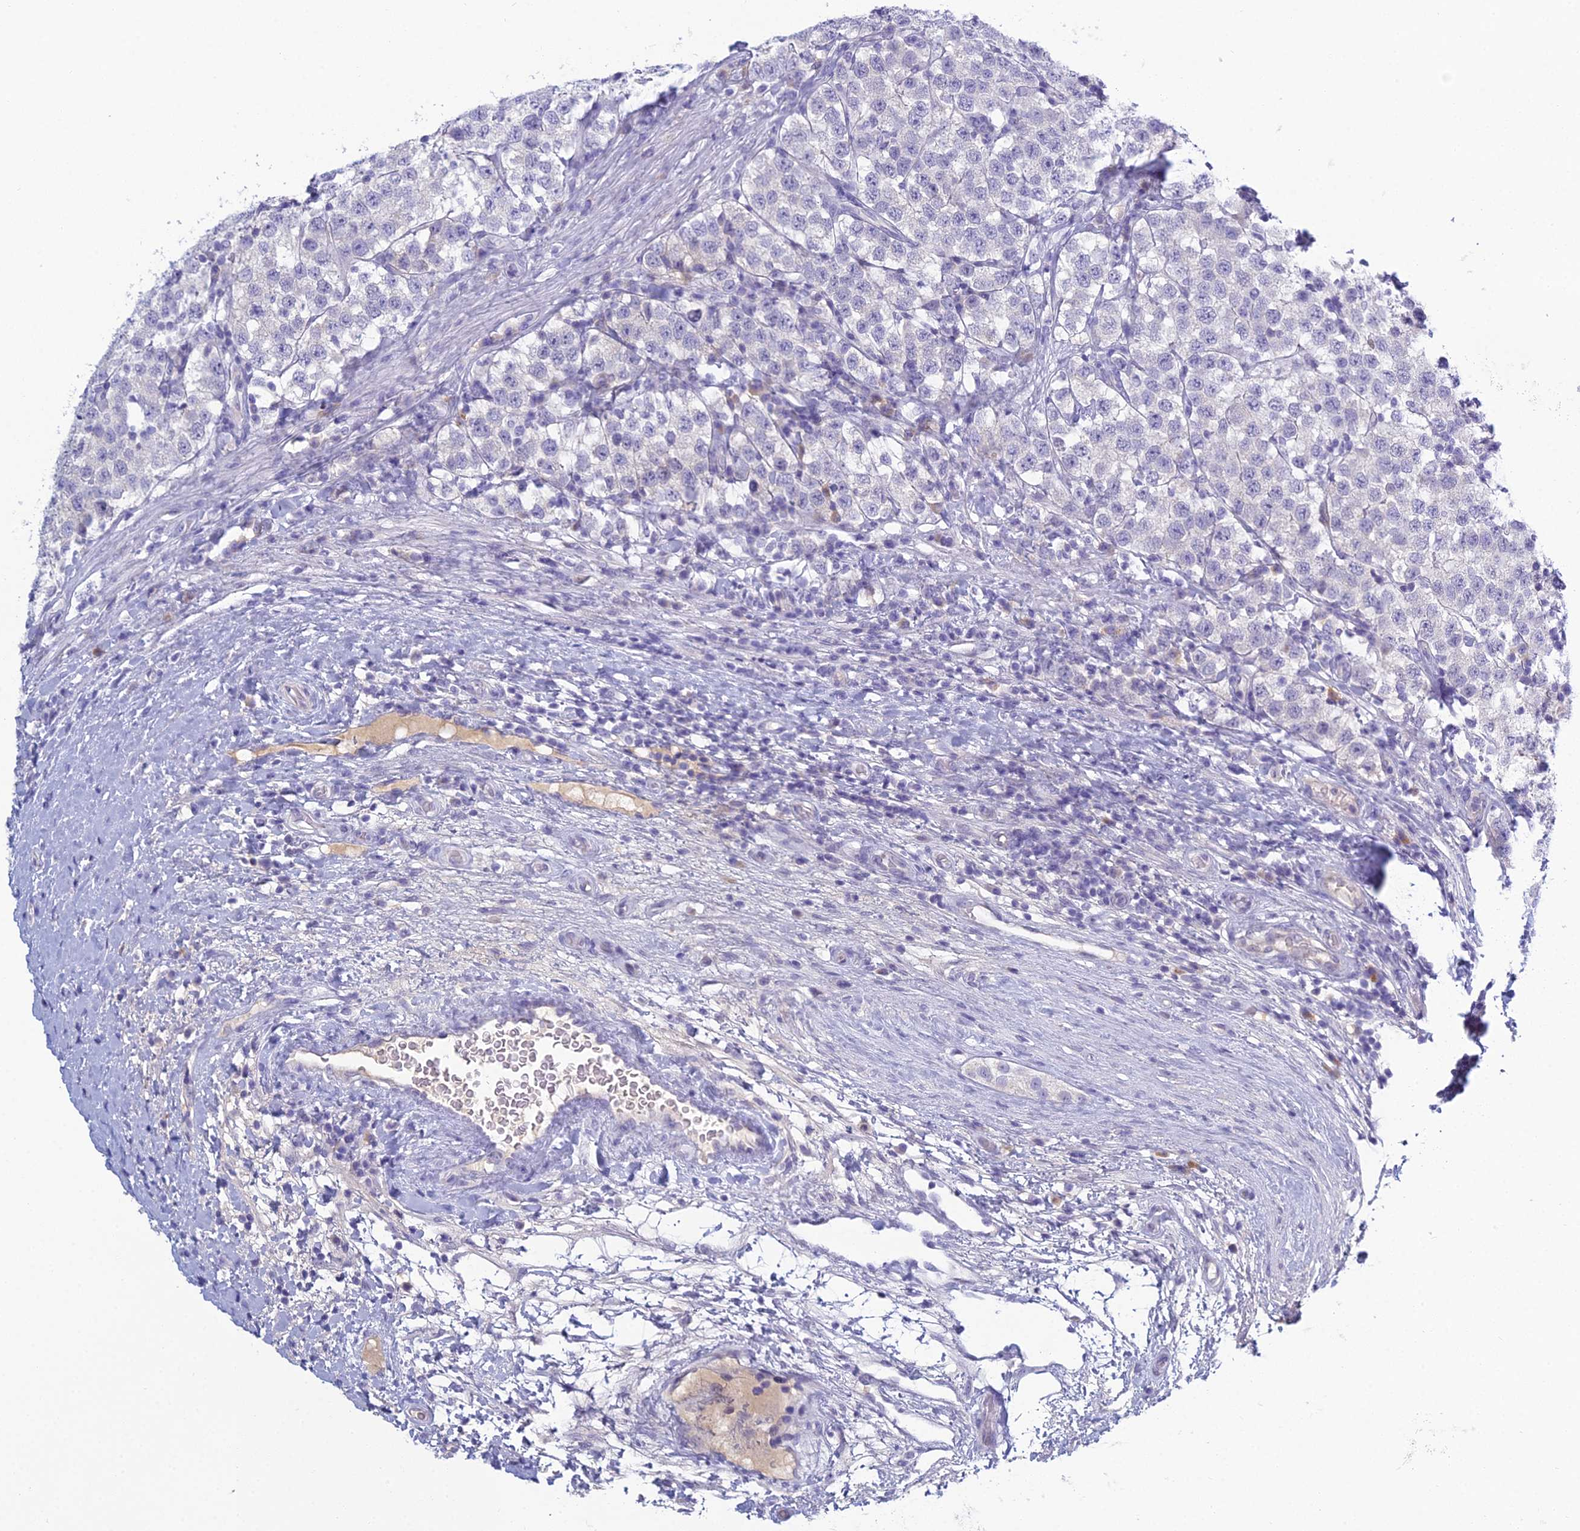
{"staining": {"intensity": "negative", "quantity": "none", "location": "none"}, "tissue": "testis cancer", "cell_type": "Tumor cells", "image_type": "cancer", "snomed": [{"axis": "morphology", "description": "Seminoma, NOS"}, {"axis": "topography", "description": "Testis"}], "caption": "Image shows no significant protein positivity in tumor cells of testis seminoma.", "gene": "MUC13", "patient": {"sex": "male", "age": 34}}